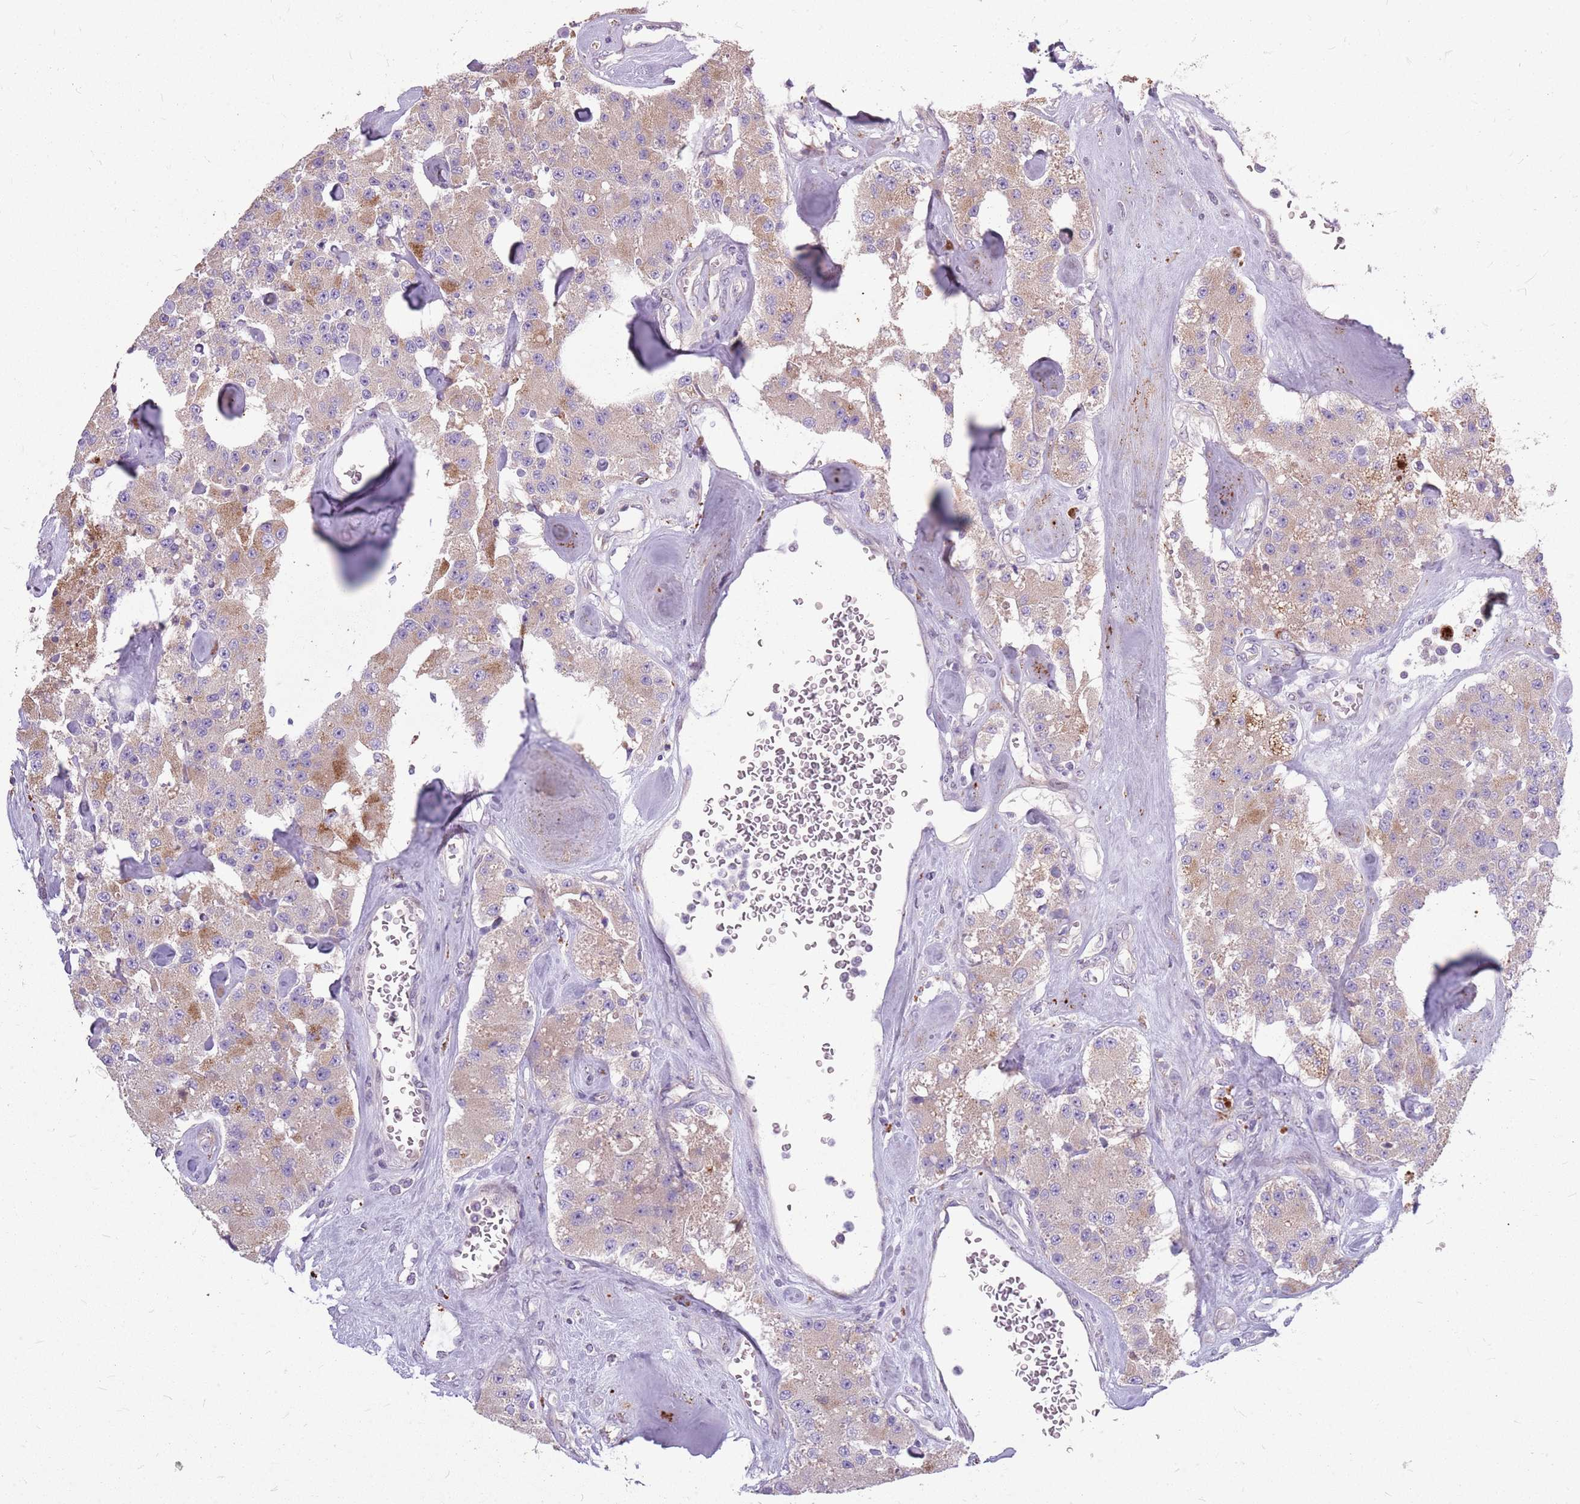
{"staining": {"intensity": "weak", "quantity": "25%-75%", "location": "cytoplasmic/membranous"}, "tissue": "carcinoid", "cell_type": "Tumor cells", "image_type": "cancer", "snomed": [{"axis": "morphology", "description": "Carcinoid, malignant, NOS"}, {"axis": "topography", "description": "Pancreas"}], "caption": "Protein staining of malignant carcinoid tissue displays weak cytoplasmic/membranous expression in approximately 25%-75% of tumor cells.", "gene": "PPP1R27", "patient": {"sex": "male", "age": 41}}